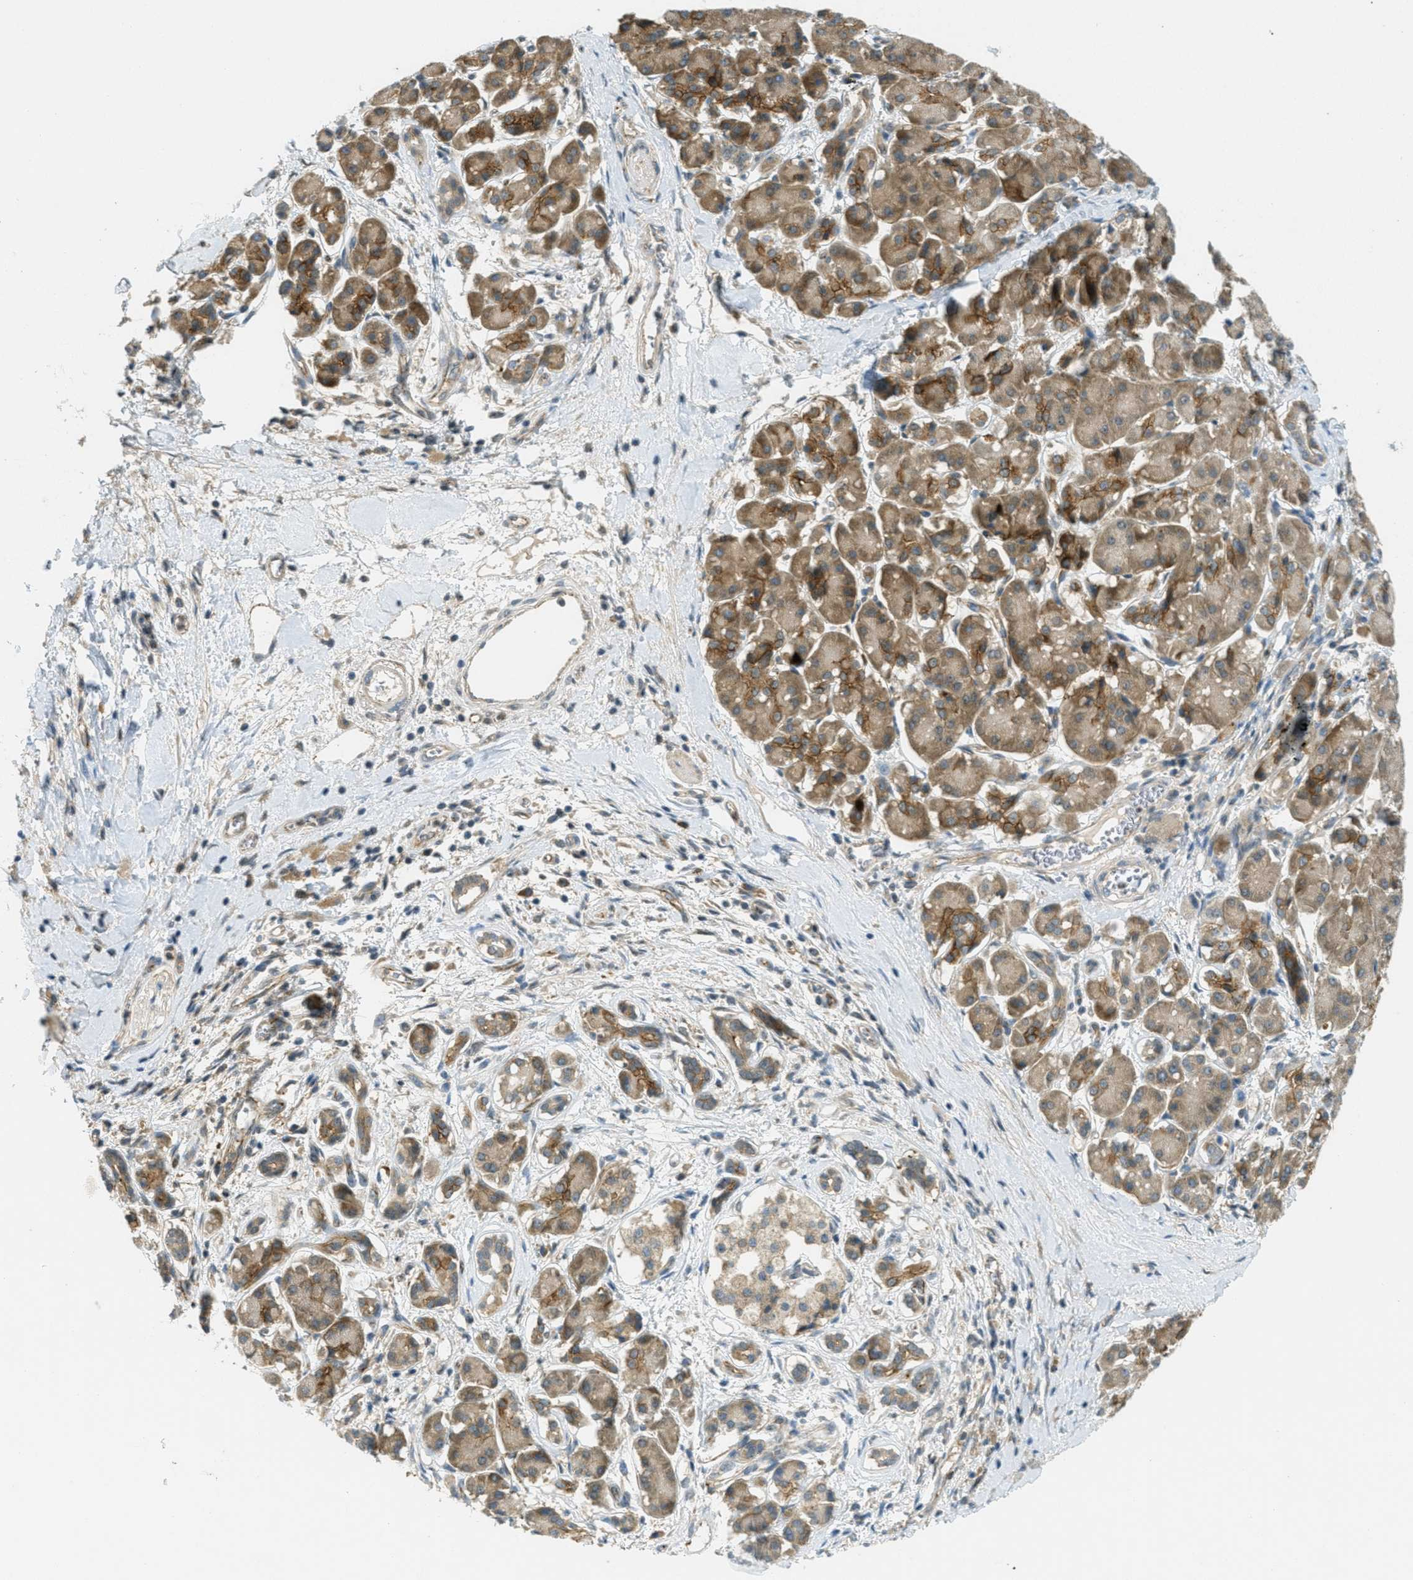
{"staining": {"intensity": "moderate", "quantity": ">75%", "location": "cytoplasmic/membranous"}, "tissue": "pancreatic cancer", "cell_type": "Tumor cells", "image_type": "cancer", "snomed": [{"axis": "morphology", "description": "Adenocarcinoma, NOS"}, {"axis": "topography", "description": "Pancreas"}], "caption": "Human pancreatic cancer (adenocarcinoma) stained for a protein (brown) exhibits moderate cytoplasmic/membranous positive expression in approximately >75% of tumor cells.", "gene": "JCAD", "patient": {"sex": "male", "age": 55}}